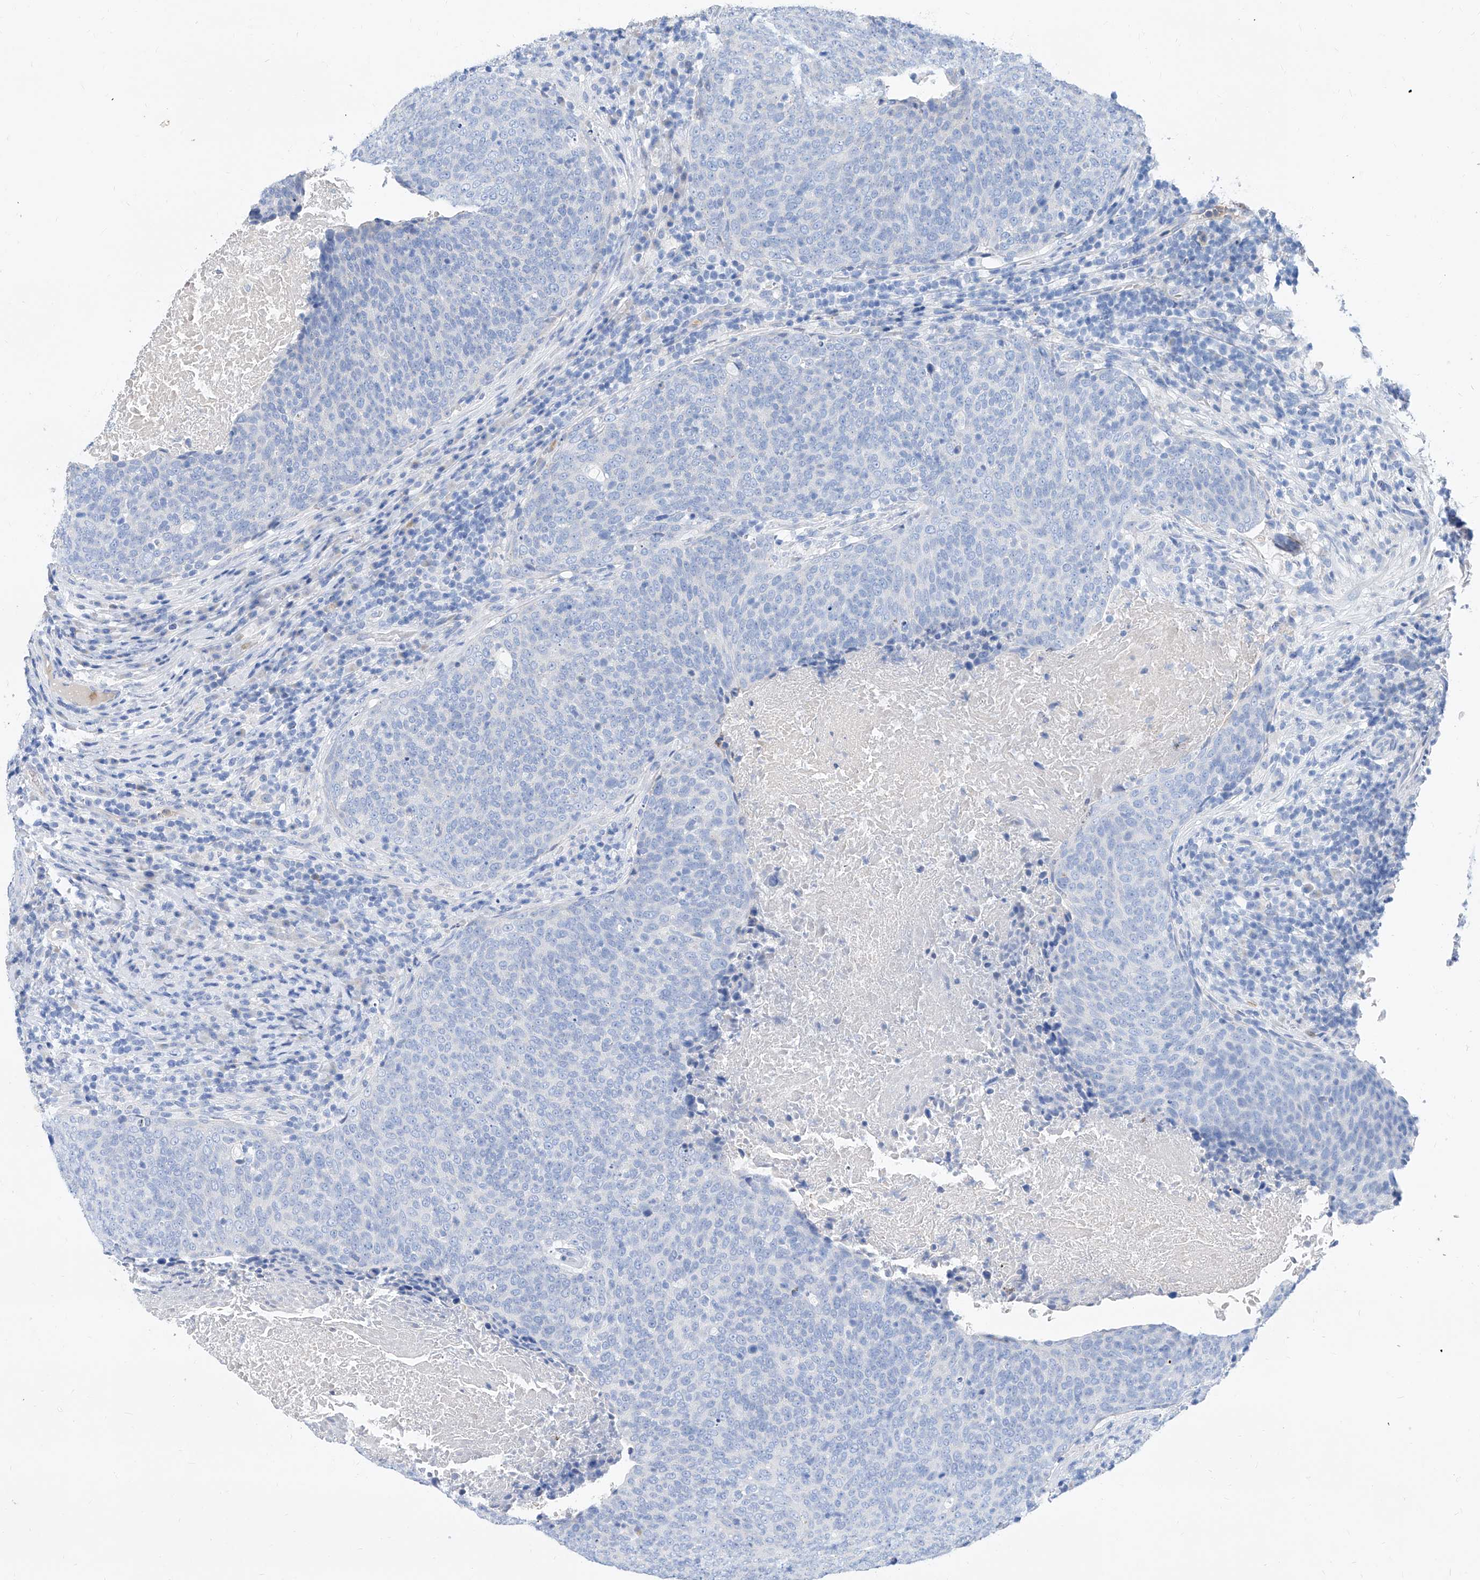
{"staining": {"intensity": "negative", "quantity": "none", "location": "none"}, "tissue": "head and neck cancer", "cell_type": "Tumor cells", "image_type": "cancer", "snomed": [{"axis": "morphology", "description": "Squamous cell carcinoma, NOS"}, {"axis": "morphology", "description": "Squamous cell carcinoma, metastatic, NOS"}, {"axis": "topography", "description": "Lymph node"}, {"axis": "topography", "description": "Head-Neck"}], "caption": "IHC image of neoplastic tissue: metastatic squamous cell carcinoma (head and neck) stained with DAB (3,3'-diaminobenzidine) displays no significant protein staining in tumor cells.", "gene": "SLC25A29", "patient": {"sex": "male", "age": 62}}